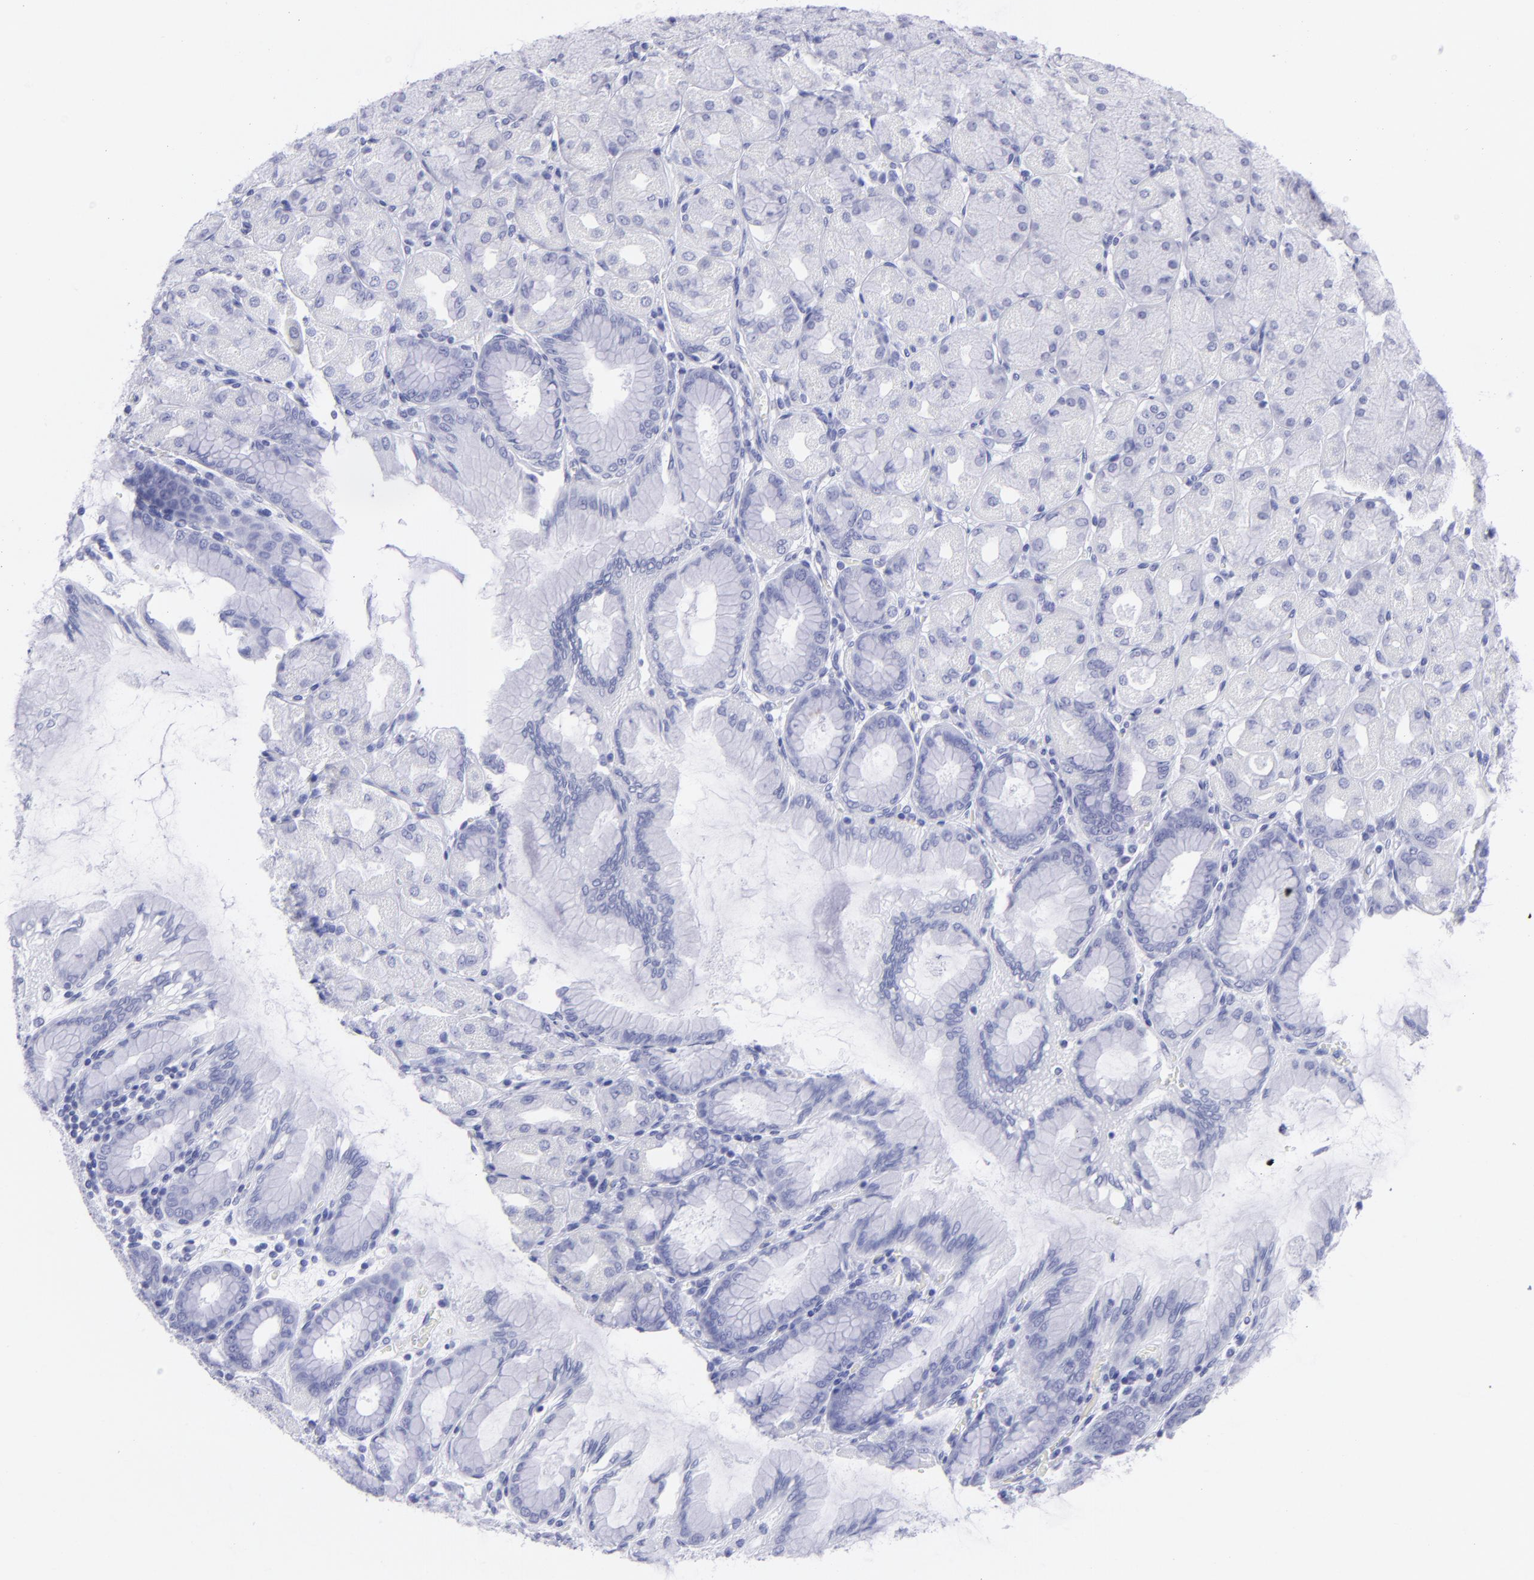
{"staining": {"intensity": "negative", "quantity": "none", "location": "none"}, "tissue": "stomach", "cell_type": "Glandular cells", "image_type": "normal", "snomed": [{"axis": "morphology", "description": "Normal tissue, NOS"}, {"axis": "topography", "description": "Stomach, upper"}], "caption": "Unremarkable stomach was stained to show a protein in brown. There is no significant expression in glandular cells. (DAB (3,3'-diaminobenzidine) immunohistochemistry (IHC) with hematoxylin counter stain).", "gene": "PIP", "patient": {"sex": "female", "age": 56}}